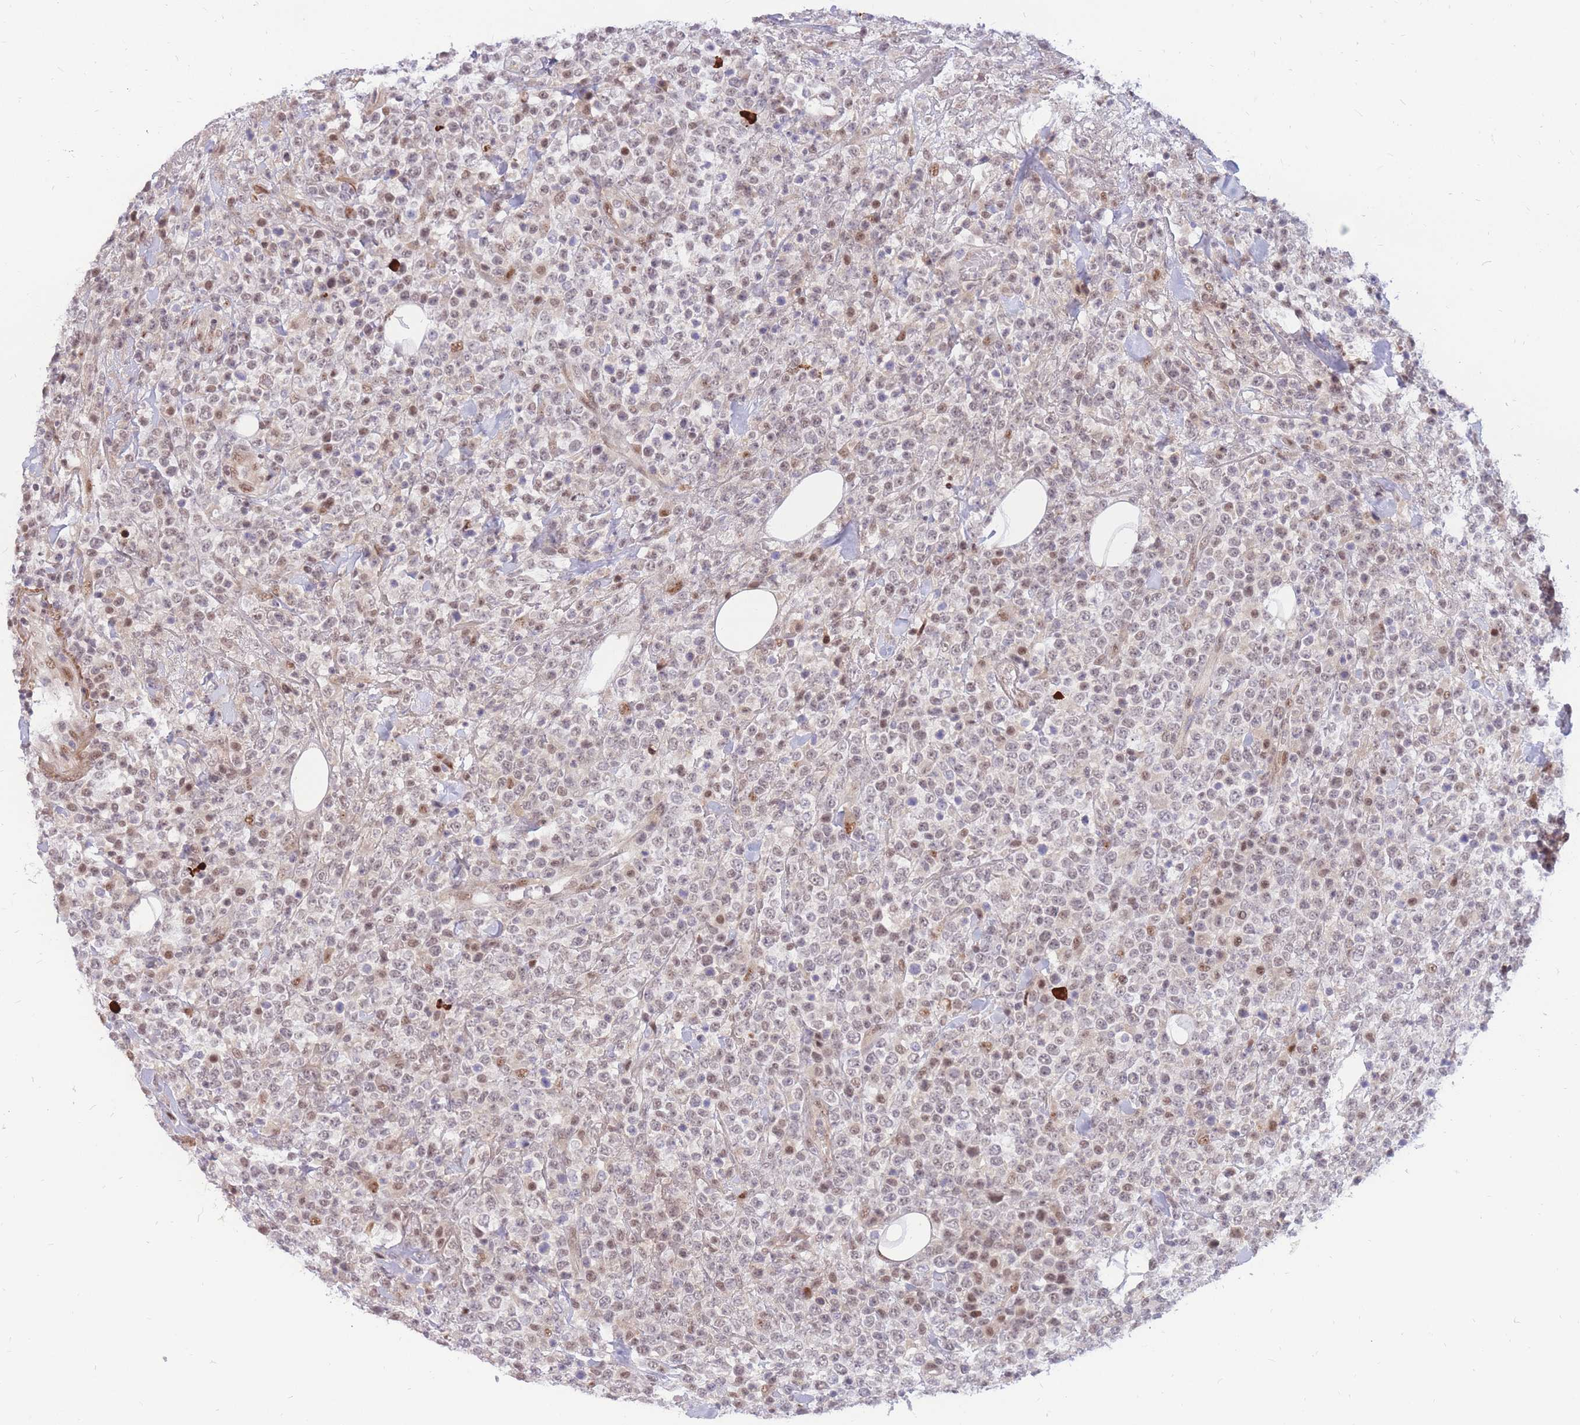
{"staining": {"intensity": "moderate", "quantity": "<25%", "location": "nuclear"}, "tissue": "lymphoma", "cell_type": "Tumor cells", "image_type": "cancer", "snomed": [{"axis": "morphology", "description": "Malignant lymphoma, non-Hodgkin's type, High grade"}, {"axis": "topography", "description": "Colon"}], "caption": "A photomicrograph showing moderate nuclear expression in about <25% of tumor cells in lymphoma, as visualized by brown immunohistochemical staining.", "gene": "ERICH6B", "patient": {"sex": "female", "age": 53}}